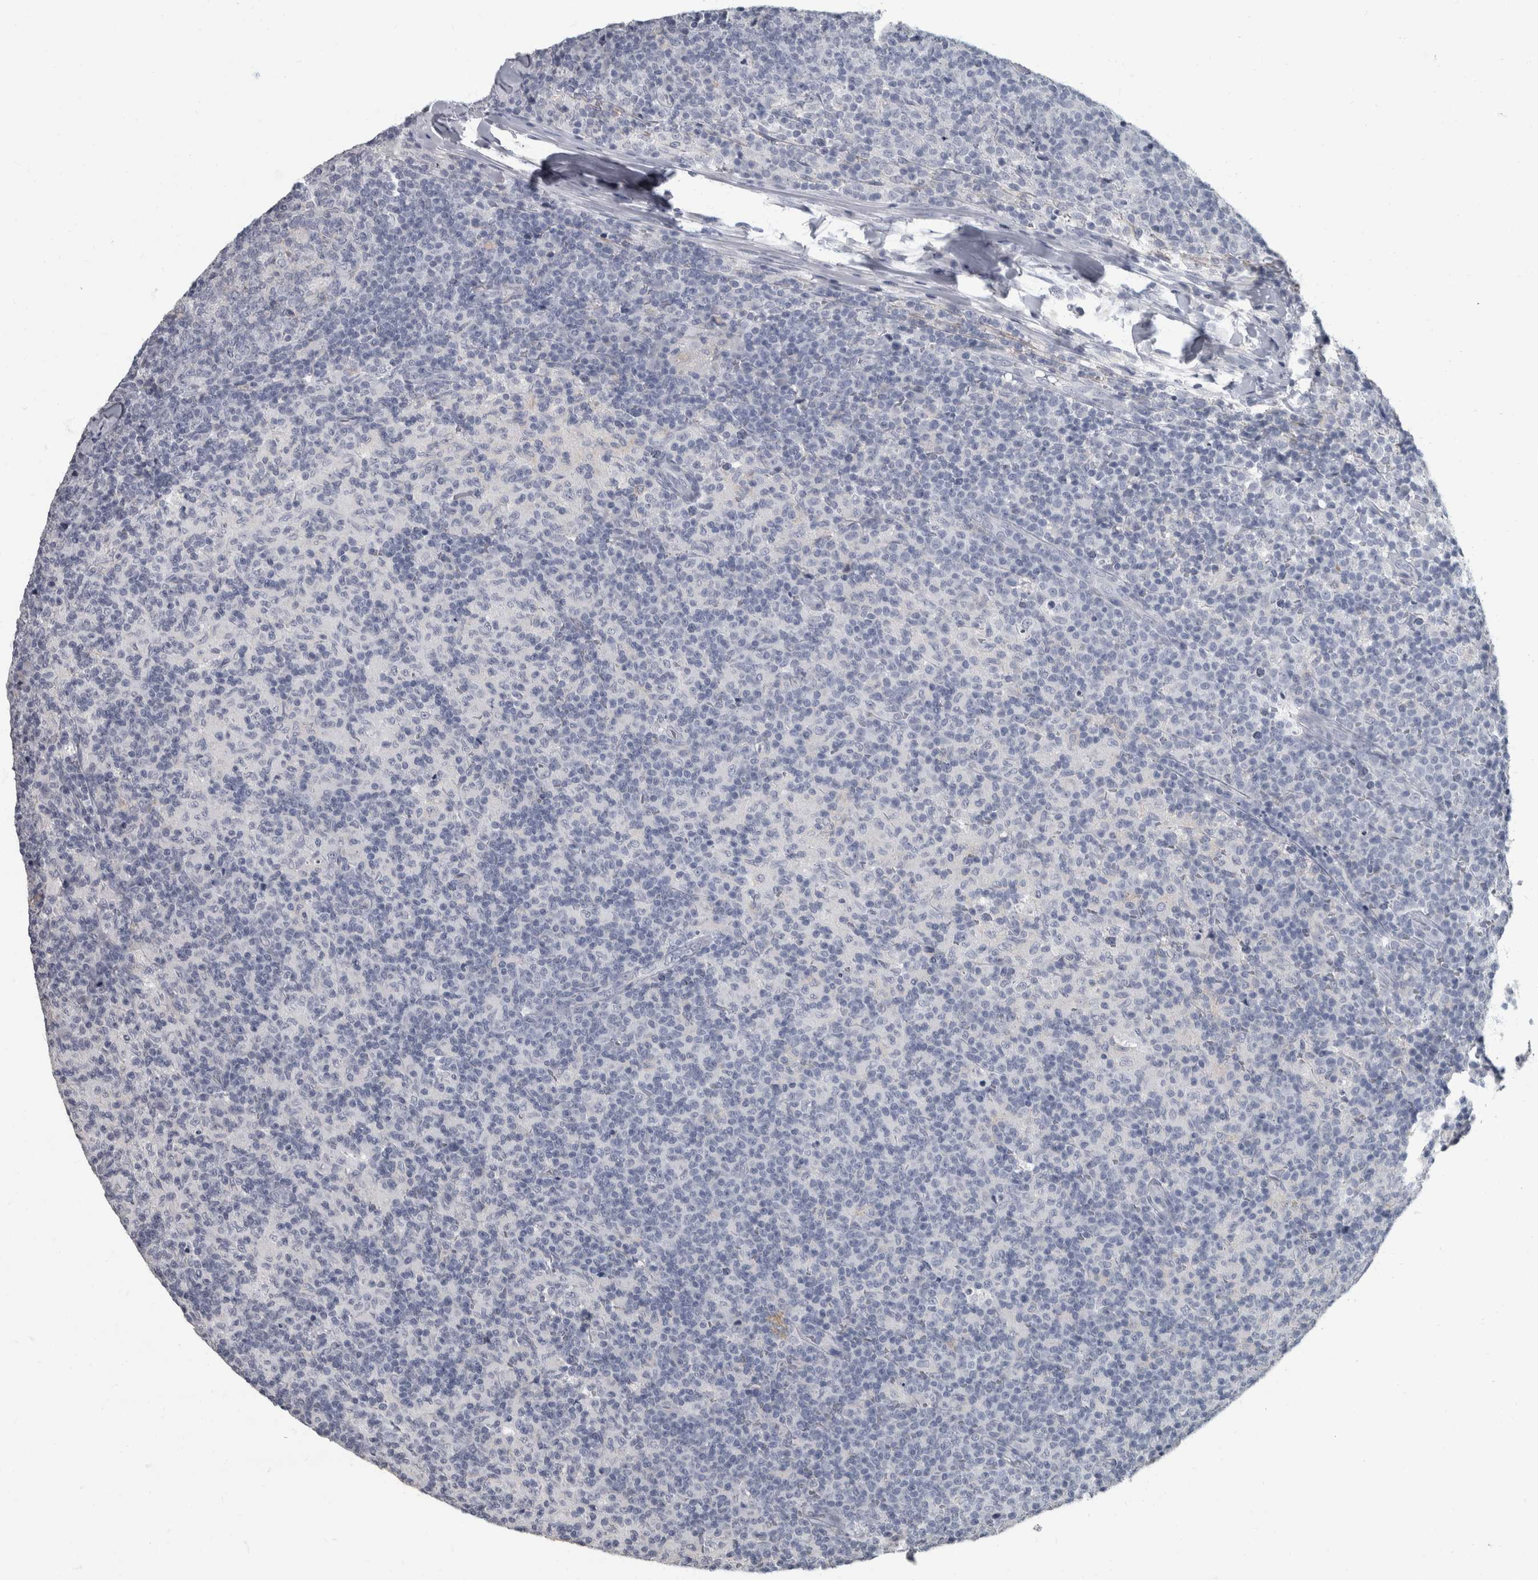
{"staining": {"intensity": "negative", "quantity": "none", "location": "none"}, "tissue": "lymph node", "cell_type": "Germinal center cells", "image_type": "normal", "snomed": [{"axis": "morphology", "description": "Normal tissue, NOS"}, {"axis": "morphology", "description": "Inflammation, NOS"}, {"axis": "topography", "description": "Lymph node"}], "caption": "The micrograph shows no staining of germinal center cells in benign lymph node. (DAB (3,3'-diaminobenzidine) IHC visualized using brightfield microscopy, high magnification).", "gene": "DSG2", "patient": {"sex": "male", "age": 55}}